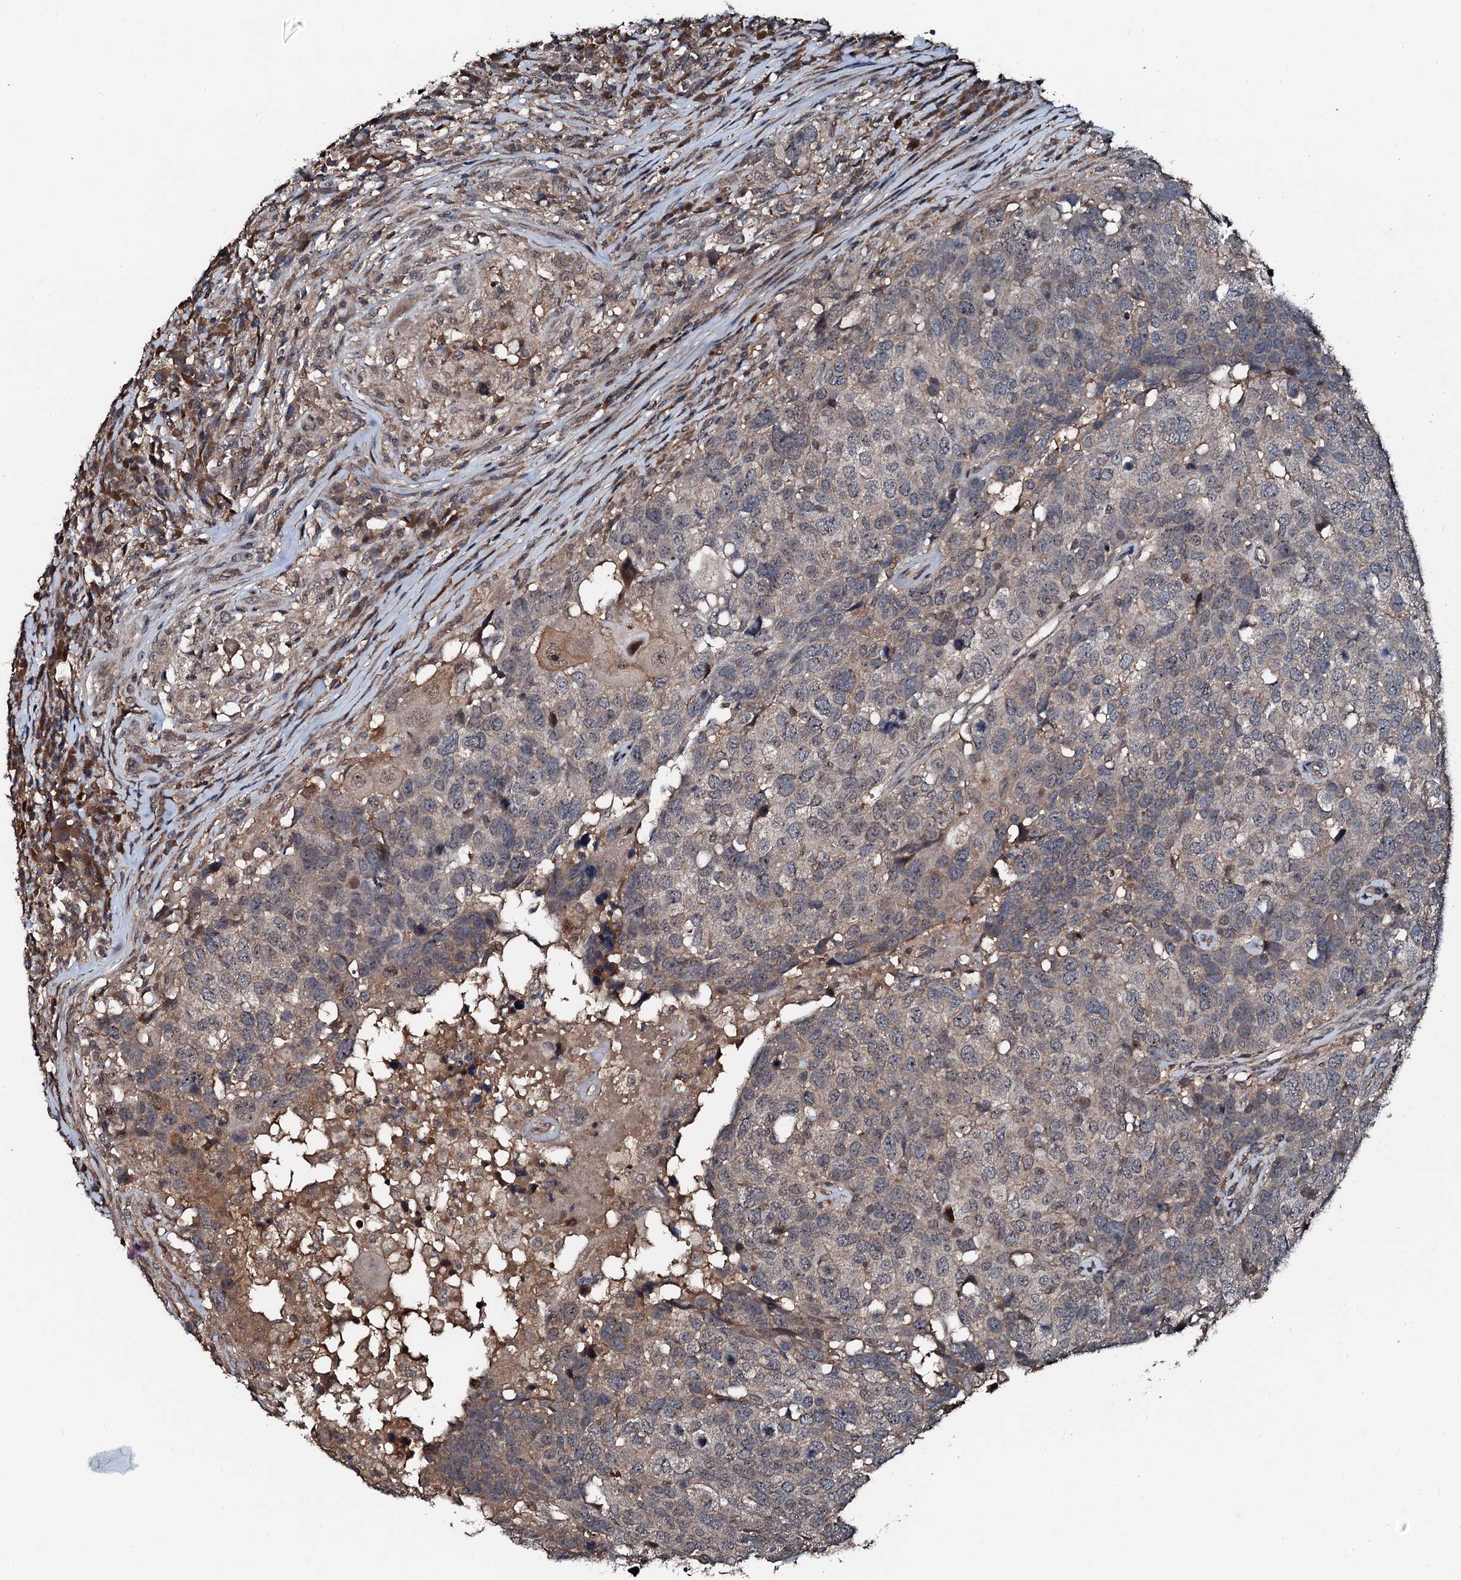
{"staining": {"intensity": "negative", "quantity": "none", "location": "none"}, "tissue": "head and neck cancer", "cell_type": "Tumor cells", "image_type": "cancer", "snomed": [{"axis": "morphology", "description": "Squamous cell carcinoma, NOS"}, {"axis": "topography", "description": "Head-Neck"}], "caption": "High magnification brightfield microscopy of head and neck squamous cell carcinoma stained with DAB (brown) and counterstained with hematoxylin (blue): tumor cells show no significant expression. (DAB (3,3'-diaminobenzidine) immunohistochemistry (IHC) with hematoxylin counter stain).", "gene": "FLYWCH1", "patient": {"sex": "male", "age": 66}}